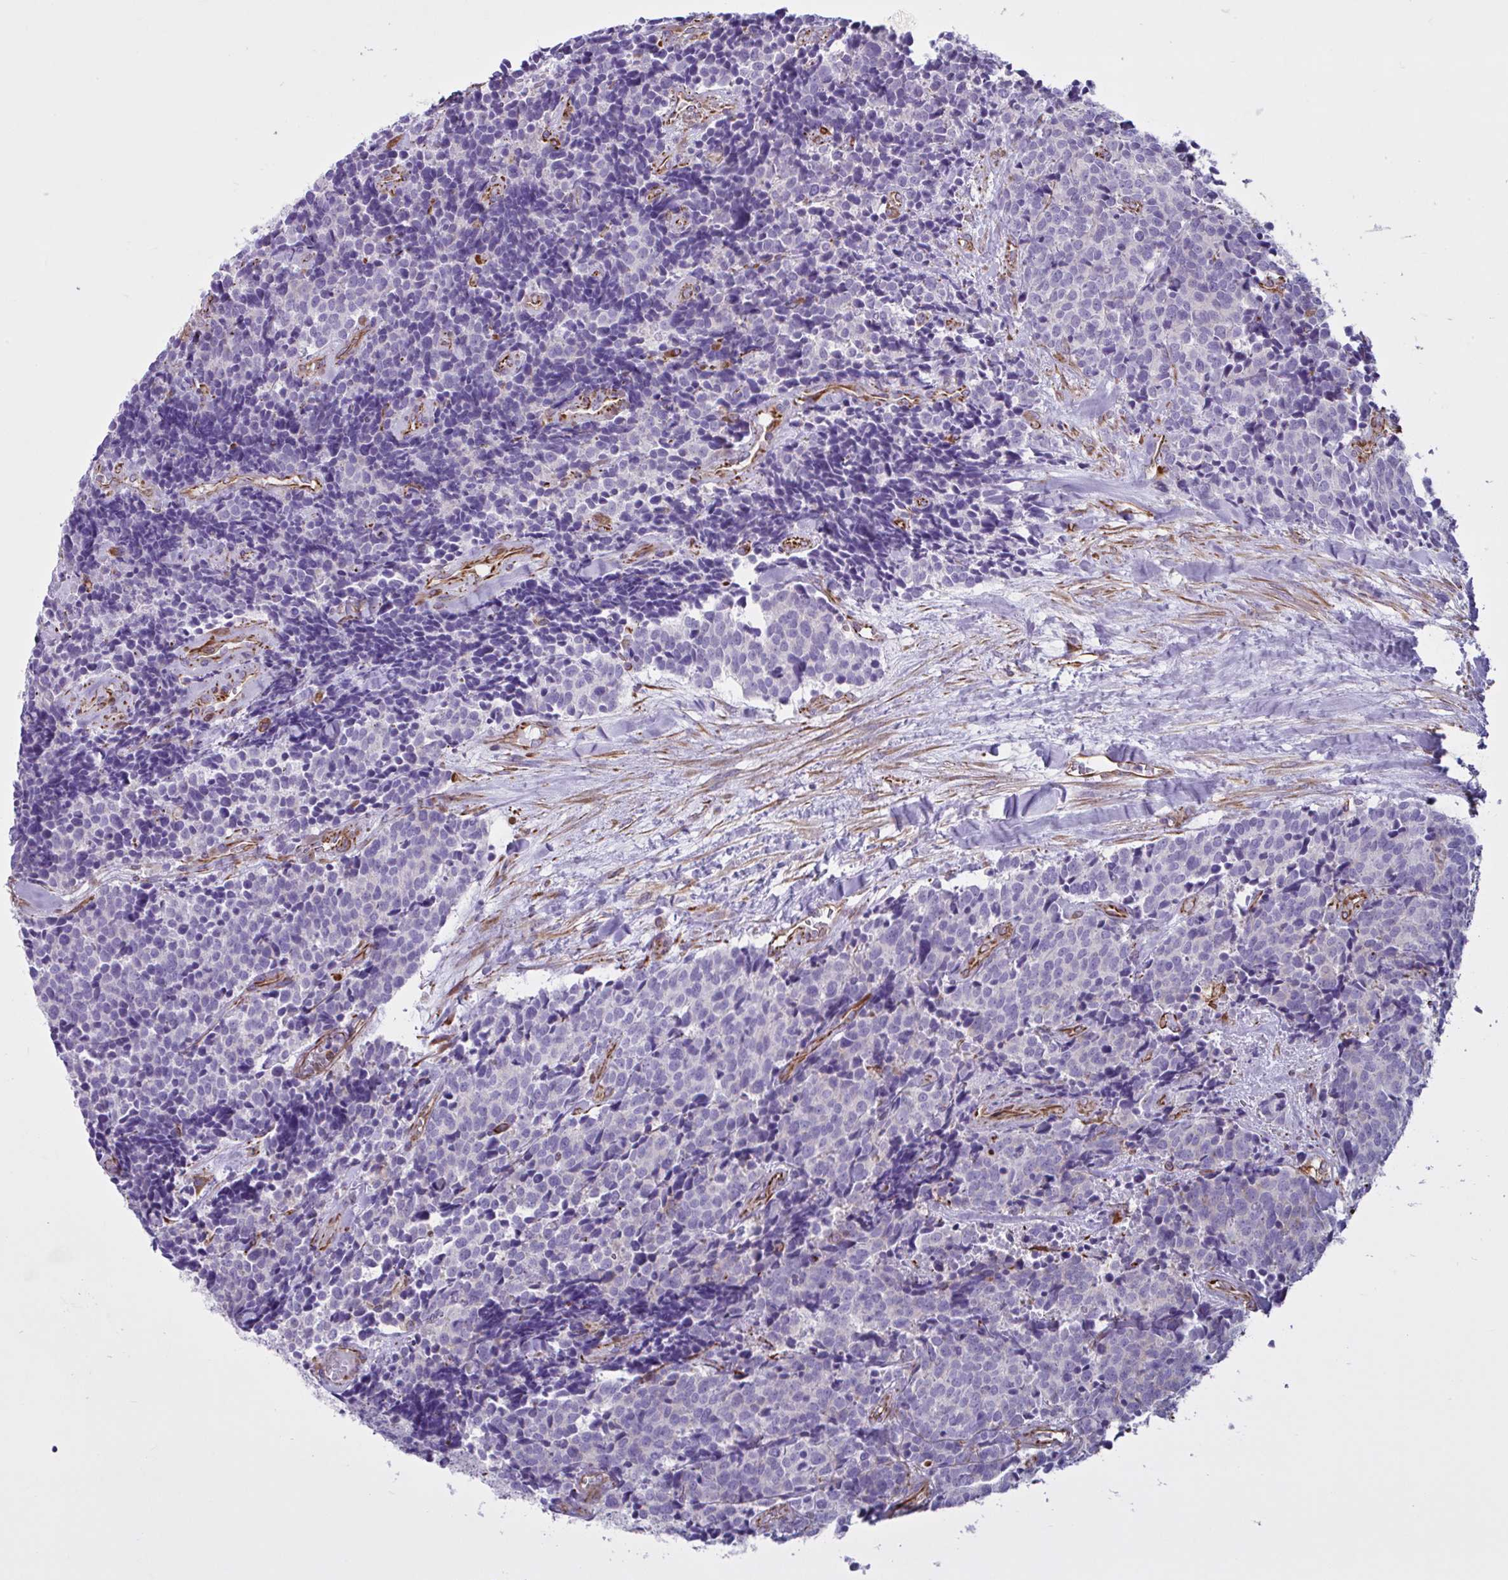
{"staining": {"intensity": "negative", "quantity": "none", "location": "none"}, "tissue": "carcinoid", "cell_type": "Tumor cells", "image_type": "cancer", "snomed": [{"axis": "morphology", "description": "Carcinoid, malignant, NOS"}, {"axis": "topography", "description": "Skin"}], "caption": "Immunohistochemistry histopathology image of neoplastic tissue: human malignant carcinoid stained with DAB (3,3'-diaminobenzidine) reveals no significant protein positivity in tumor cells.", "gene": "TMEM86B", "patient": {"sex": "female", "age": 79}}